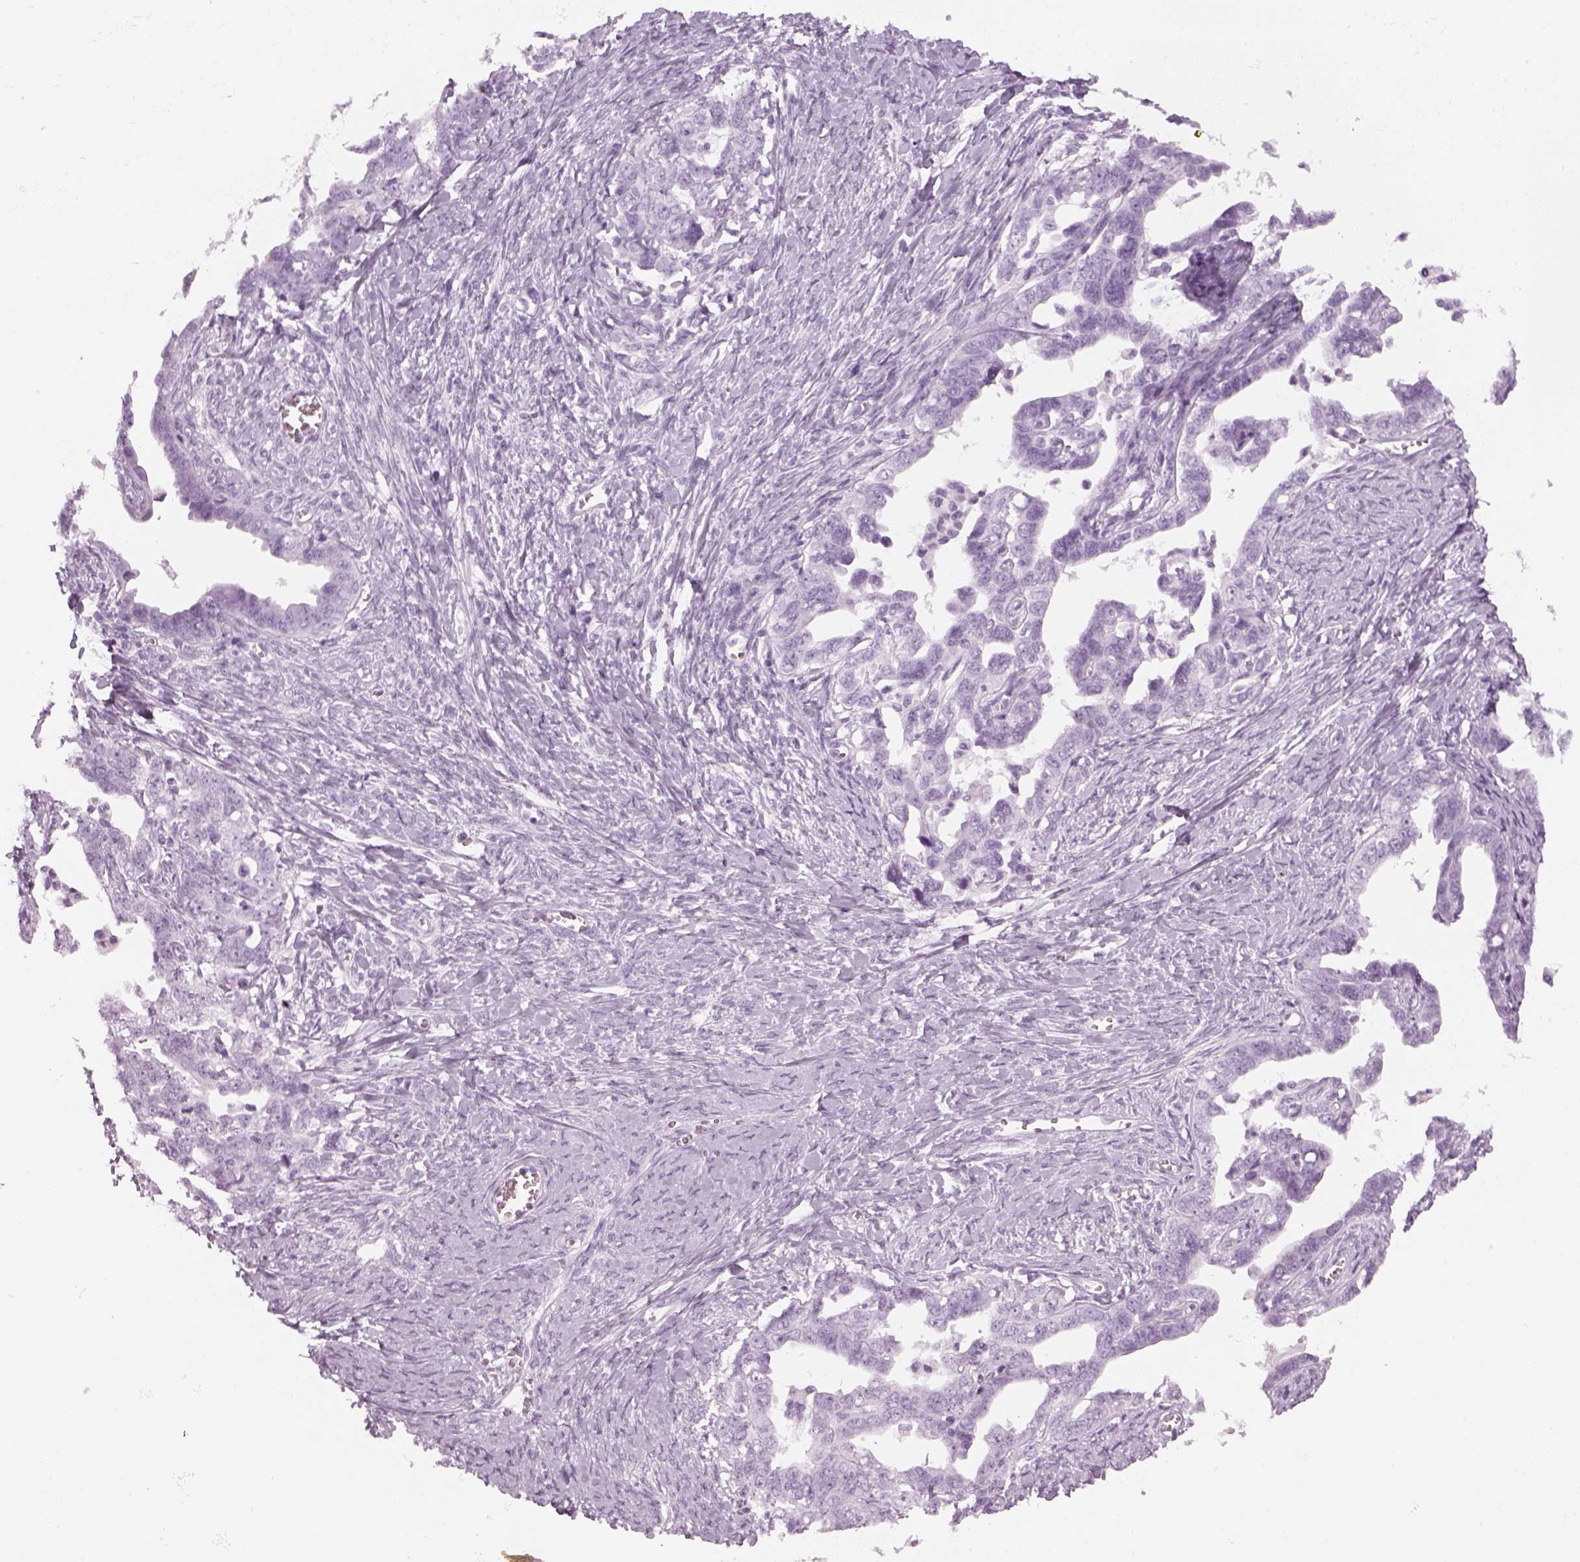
{"staining": {"intensity": "negative", "quantity": "none", "location": "none"}, "tissue": "ovarian cancer", "cell_type": "Tumor cells", "image_type": "cancer", "snomed": [{"axis": "morphology", "description": "Cystadenocarcinoma, serous, NOS"}, {"axis": "topography", "description": "Ovary"}], "caption": "Photomicrograph shows no protein expression in tumor cells of serous cystadenocarcinoma (ovarian) tissue.", "gene": "SAG", "patient": {"sex": "female", "age": 69}}